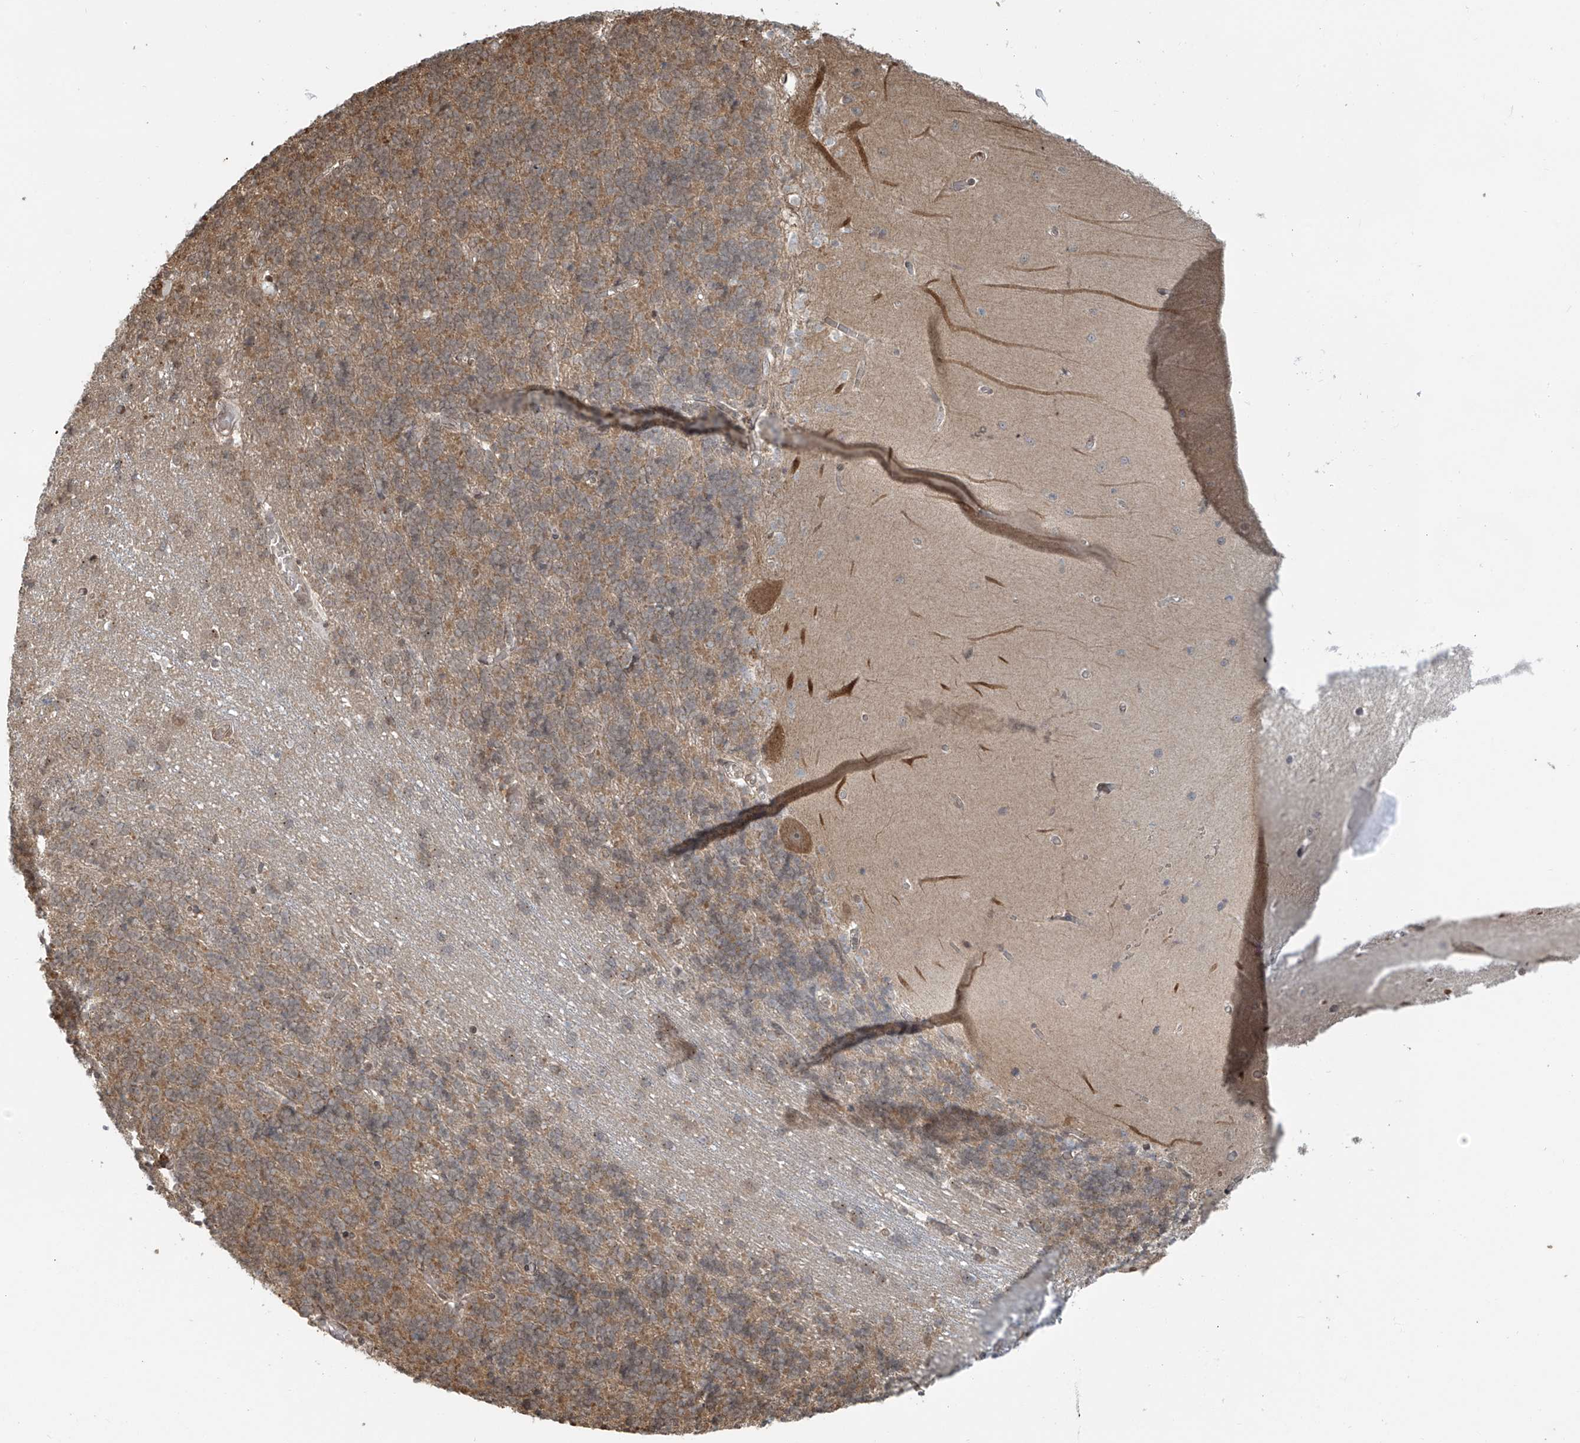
{"staining": {"intensity": "moderate", "quantity": "25%-75%", "location": "cytoplasmic/membranous"}, "tissue": "cerebellum", "cell_type": "Cells in granular layer", "image_type": "normal", "snomed": [{"axis": "morphology", "description": "Normal tissue, NOS"}, {"axis": "topography", "description": "Cerebellum"}], "caption": "About 25%-75% of cells in granular layer in benign cerebellum exhibit moderate cytoplasmic/membranous protein expression as visualized by brown immunohistochemical staining.", "gene": "VMP1", "patient": {"sex": "male", "age": 37}}